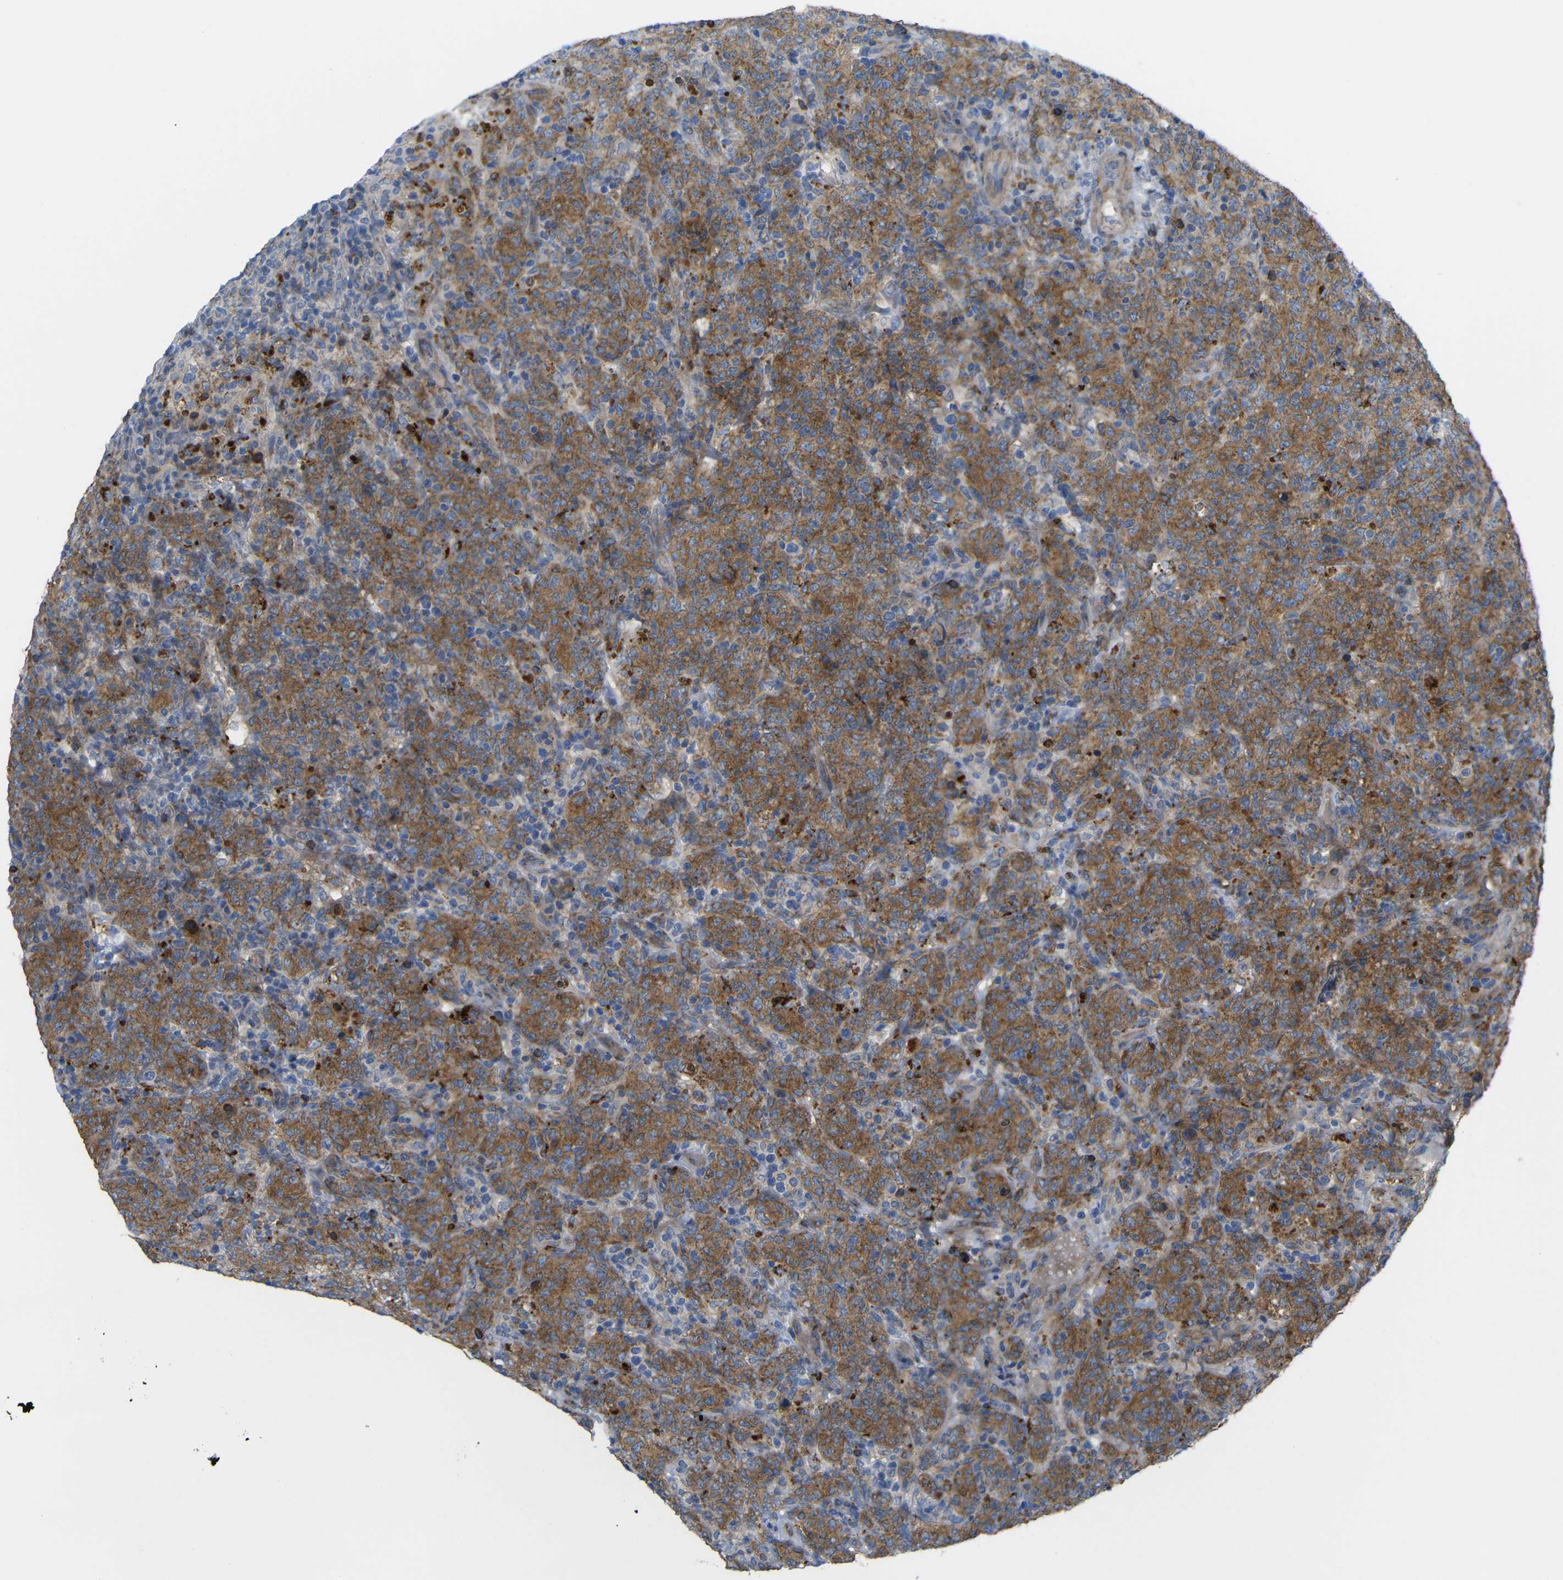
{"staining": {"intensity": "moderate", "quantity": ">75%", "location": "cytoplasmic/membranous"}, "tissue": "lymphoma", "cell_type": "Tumor cells", "image_type": "cancer", "snomed": [{"axis": "morphology", "description": "Malignant lymphoma, non-Hodgkin's type, High grade"}, {"axis": "topography", "description": "Tonsil"}], "caption": "High-power microscopy captured an IHC image of lymphoma, revealing moderate cytoplasmic/membranous positivity in about >75% of tumor cells.", "gene": "SYPL1", "patient": {"sex": "female", "age": 36}}